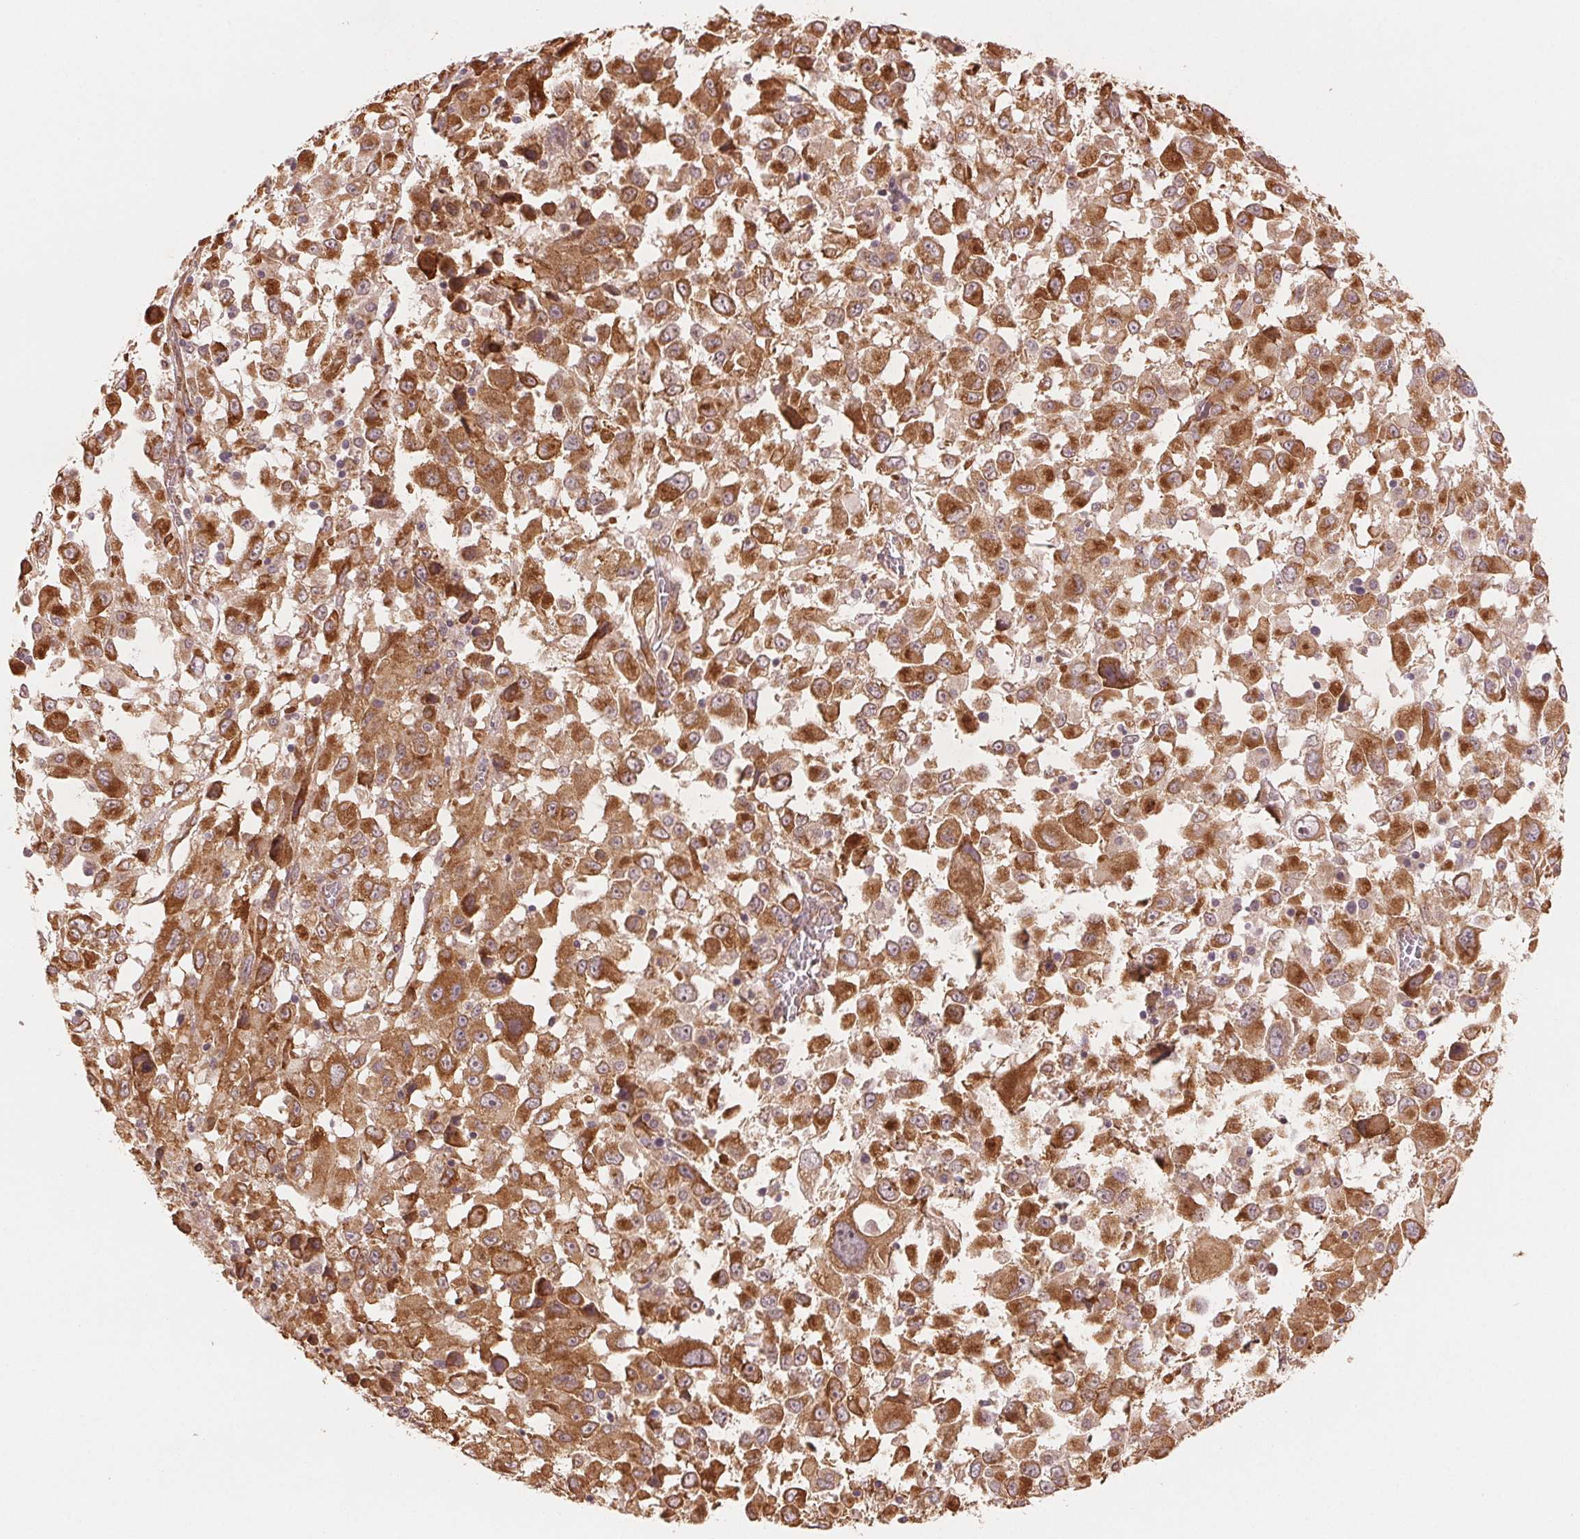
{"staining": {"intensity": "strong", "quantity": ">75%", "location": "cytoplasmic/membranous"}, "tissue": "melanoma", "cell_type": "Tumor cells", "image_type": "cancer", "snomed": [{"axis": "morphology", "description": "Malignant melanoma, Metastatic site"}, {"axis": "topography", "description": "Soft tissue"}], "caption": "IHC photomicrograph of neoplastic tissue: malignant melanoma (metastatic site) stained using immunohistochemistry reveals high levels of strong protein expression localized specifically in the cytoplasmic/membranous of tumor cells, appearing as a cytoplasmic/membranous brown color.", "gene": "SLC20A1", "patient": {"sex": "male", "age": 50}}